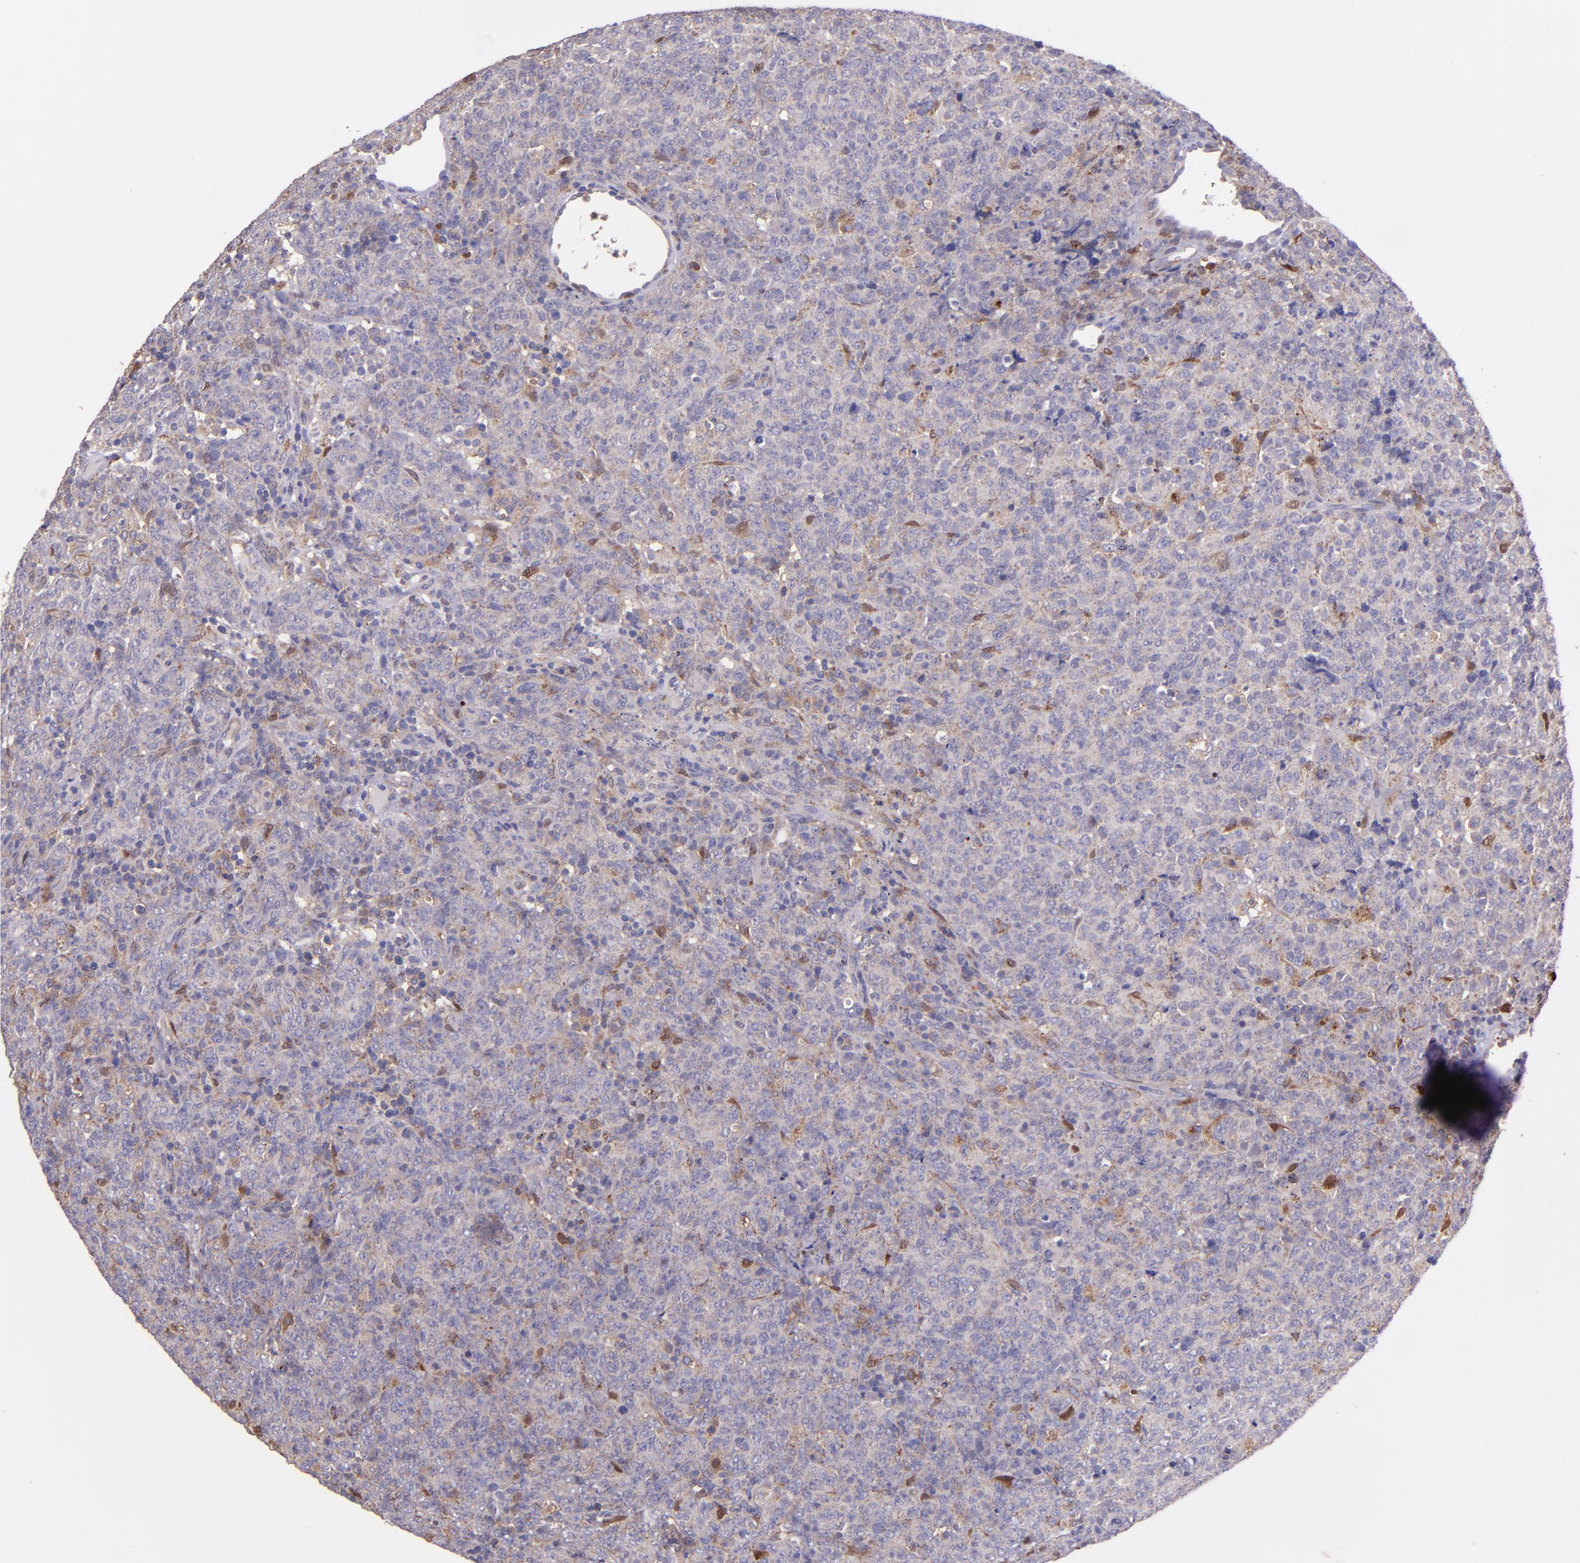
{"staining": {"intensity": "negative", "quantity": "none", "location": "none"}, "tissue": "lymphoma", "cell_type": "Tumor cells", "image_type": "cancer", "snomed": [{"axis": "morphology", "description": "Malignant lymphoma, non-Hodgkin's type, High grade"}, {"axis": "topography", "description": "Tonsil"}], "caption": "High magnification brightfield microscopy of high-grade malignant lymphoma, non-Hodgkin's type stained with DAB (brown) and counterstained with hematoxylin (blue): tumor cells show no significant staining. (Immunohistochemistry (ihc), brightfield microscopy, high magnification).", "gene": "WASHC1", "patient": {"sex": "female", "age": 36}}